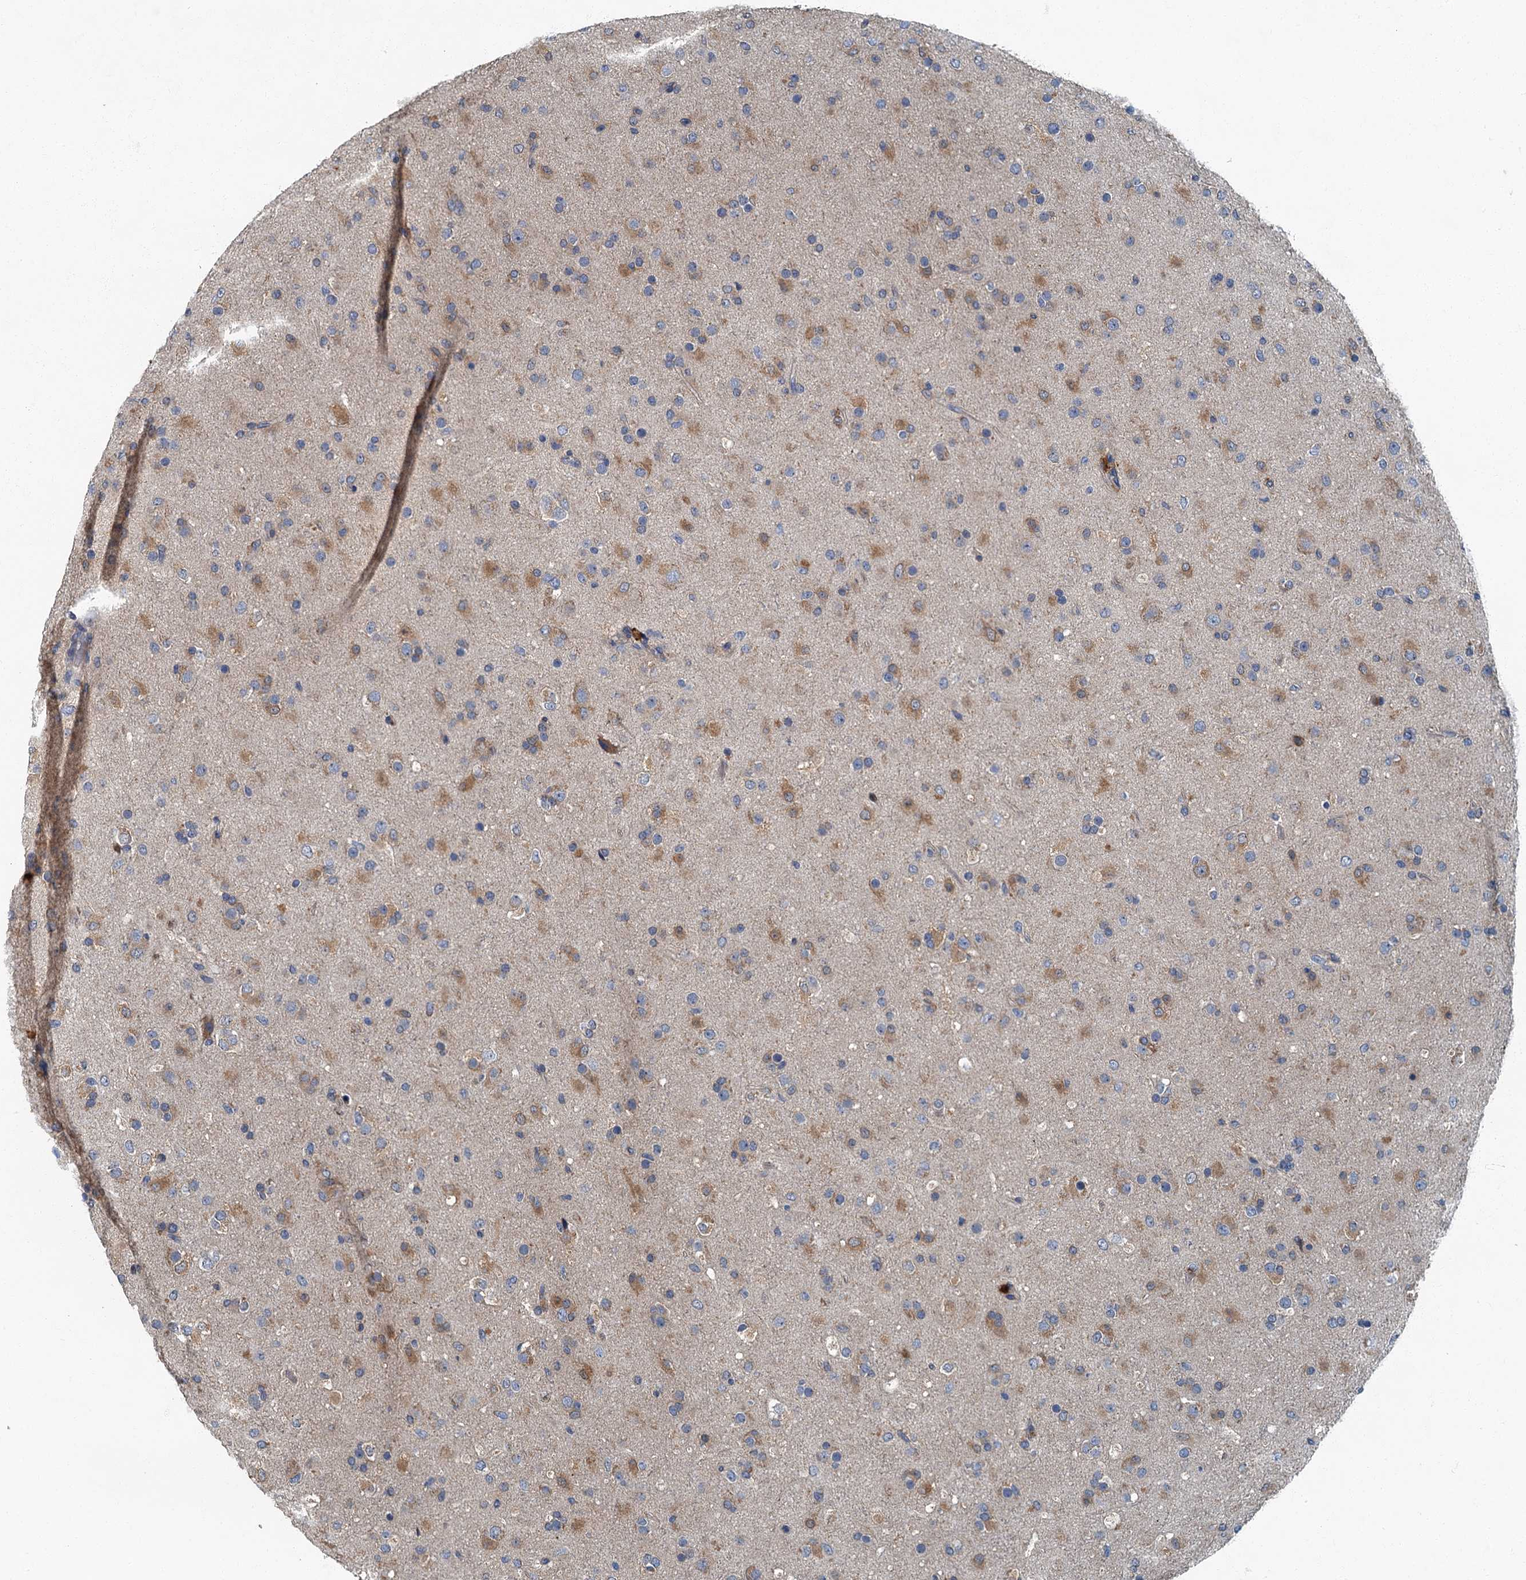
{"staining": {"intensity": "moderate", "quantity": "25%-75%", "location": "cytoplasmic/membranous"}, "tissue": "glioma", "cell_type": "Tumor cells", "image_type": "cancer", "snomed": [{"axis": "morphology", "description": "Glioma, malignant, Low grade"}, {"axis": "topography", "description": "Brain"}], "caption": "Protein analysis of malignant glioma (low-grade) tissue shows moderate cytoplasmic/membranous staining in about 25%-75% of tumor cells.", "gene": "DDX49", "patient": {"sex": "male", "age": 65}}